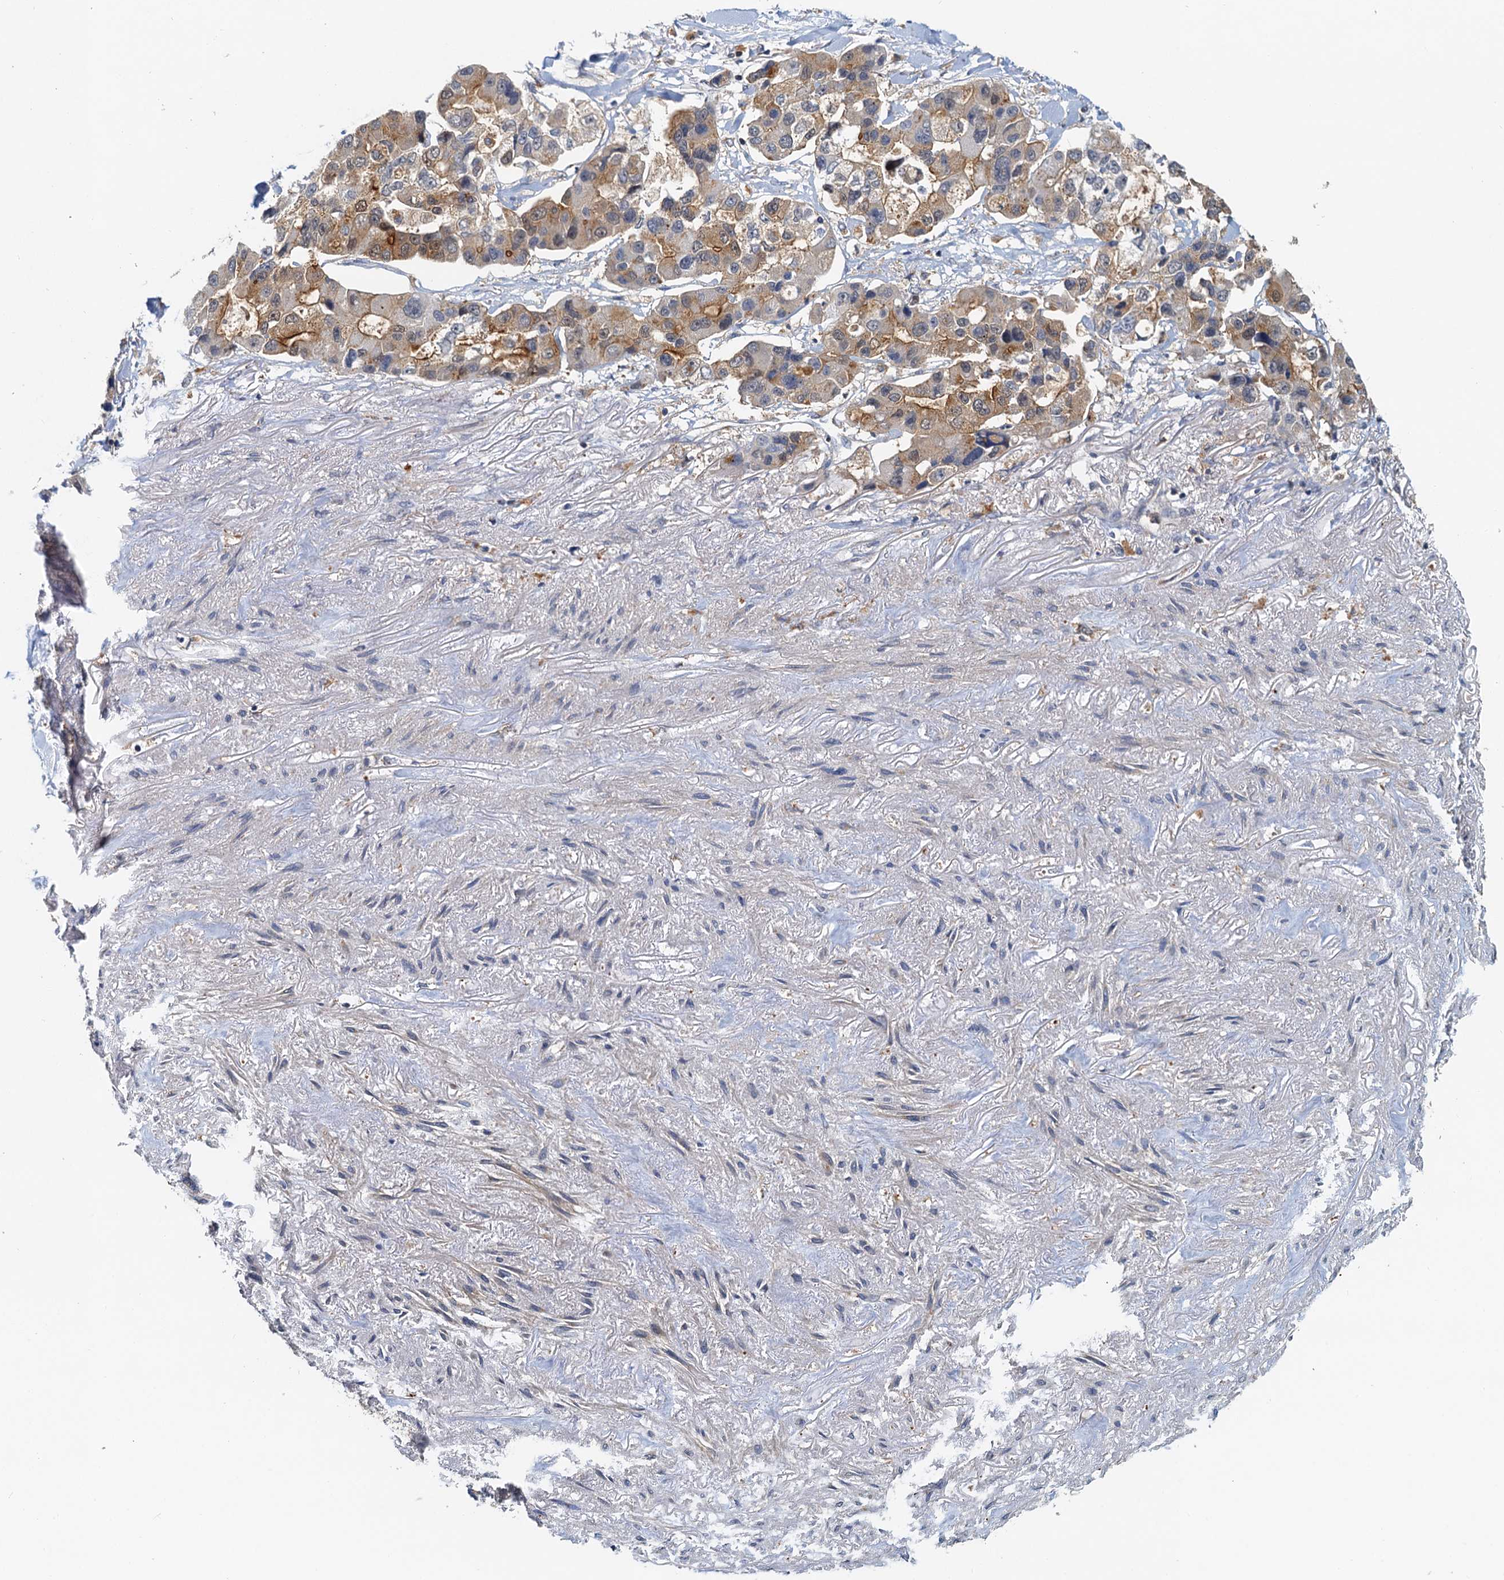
{"staining": {"intensity": "moderate", "quantity": "25%-75%", "location": "cytoplasmic/membranous"}, "tissue": "lung cancer", "cell_type": "Tumor cells", "image_type": "cancer", "snomed": [{"axis": "morphology", "description": "Adenocarcinoma, NOS"}, {"axis": "topography", "description": "Lung"}], "caption": "IHC image of neoplastic tissue: human lung adenocarcinoma stained using immunohistochemistry shows medium levels of moderate protein expression localized specifically in the cytoplasmic/membranous of tumor cells, appearing as a cytoplasmic/membranous brown color.", "gene": "TOLLIP", "patient": {"sex": "female", "age": 54}}